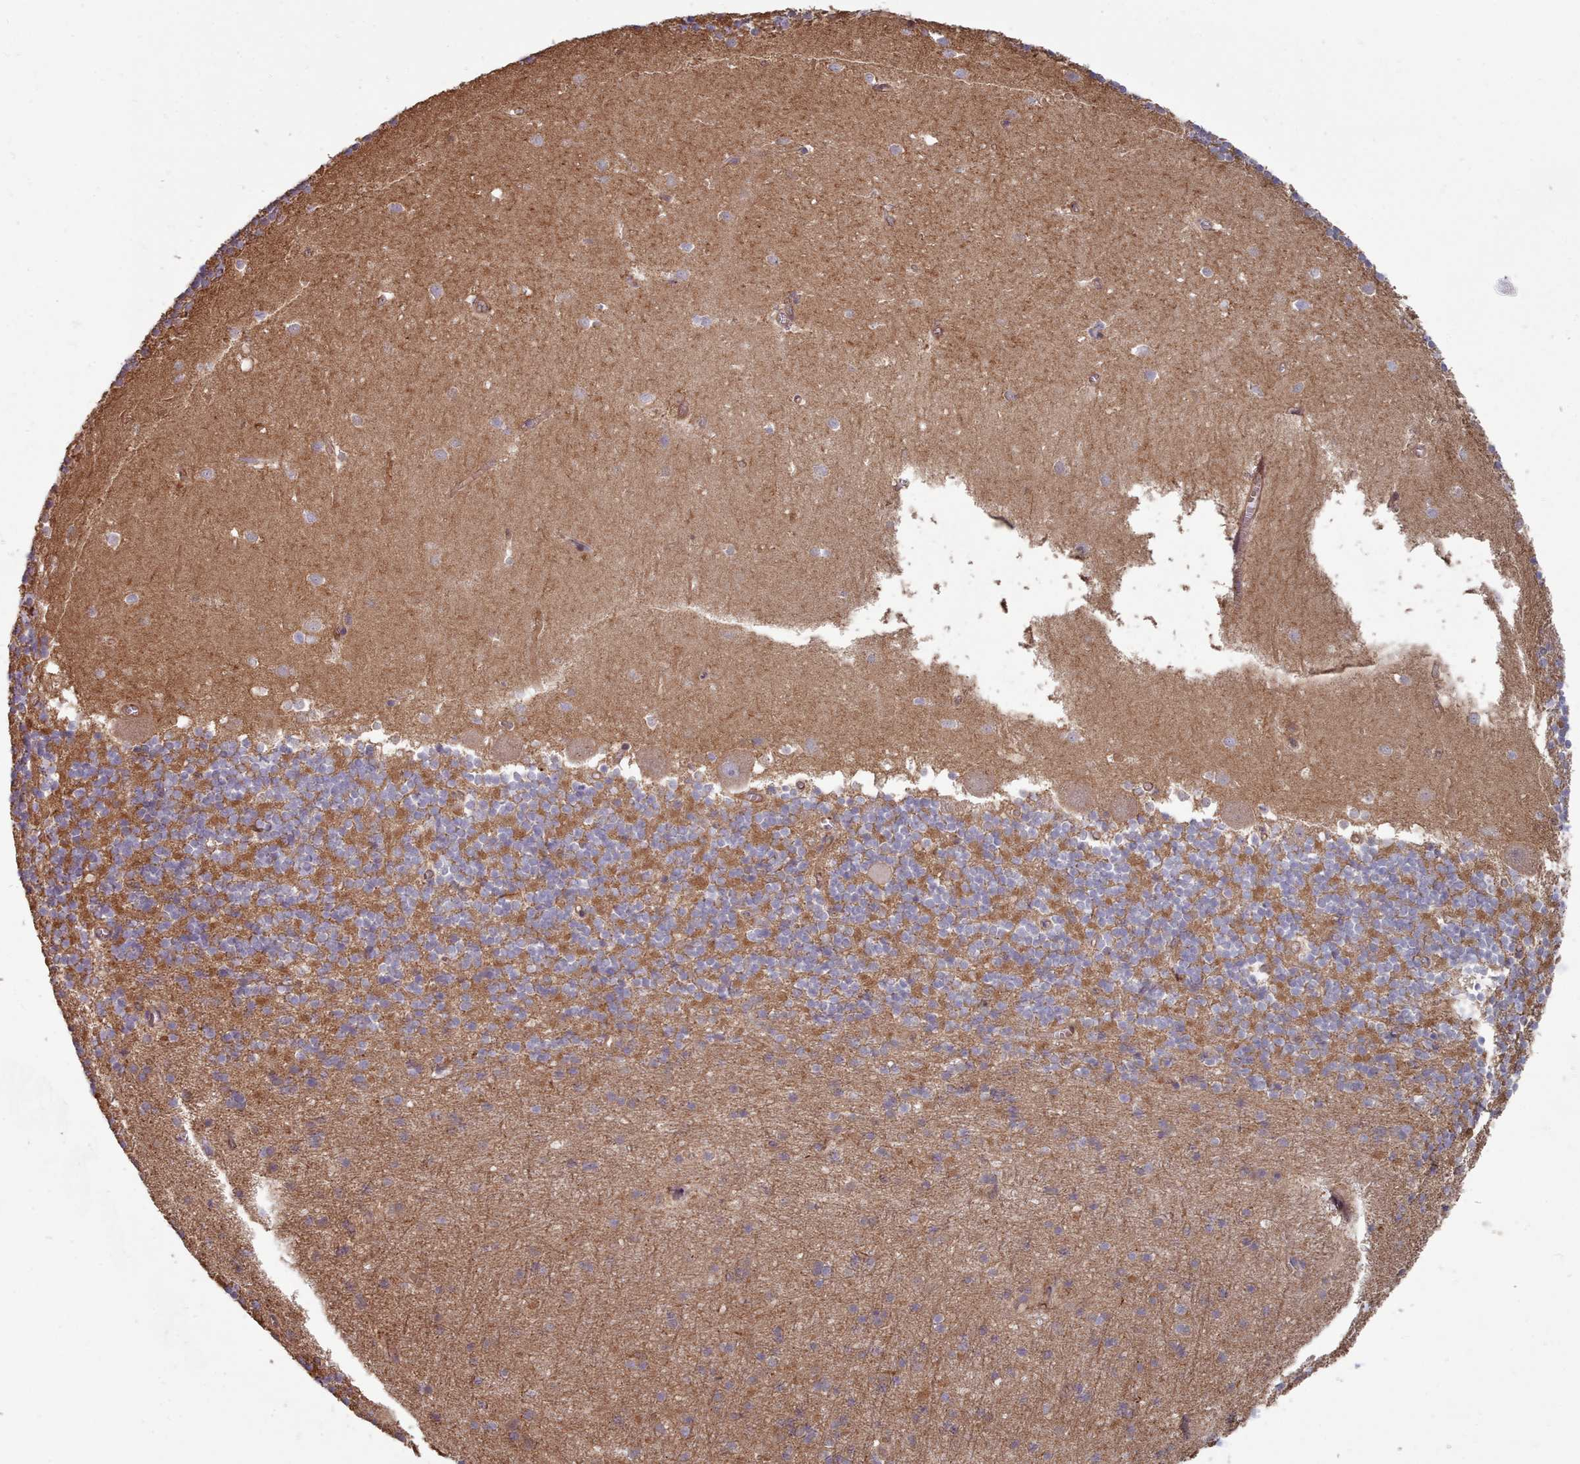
{"staining": {"intensity": "moderate", "quantity": ">75%", "location": "cytoplasmic/membranous"}, "tissue": "cerebellum", "cell_type": "Cells in granular layer", "image_type": "normal", "snomed": [{"axis": "morphology", "description": "Normal tissue, NOS"}, {"axis": "topography", "description": "Cerebellum"}], "caption": "DAB immunohistochemical staining of unremarkable cerebellum exhibits moderate cytoplasmic/membranous protein positivity in about >75% of cells in granular layer.", "gene": "THSD7B", "patient": {"sex": "male", "age": 54}}